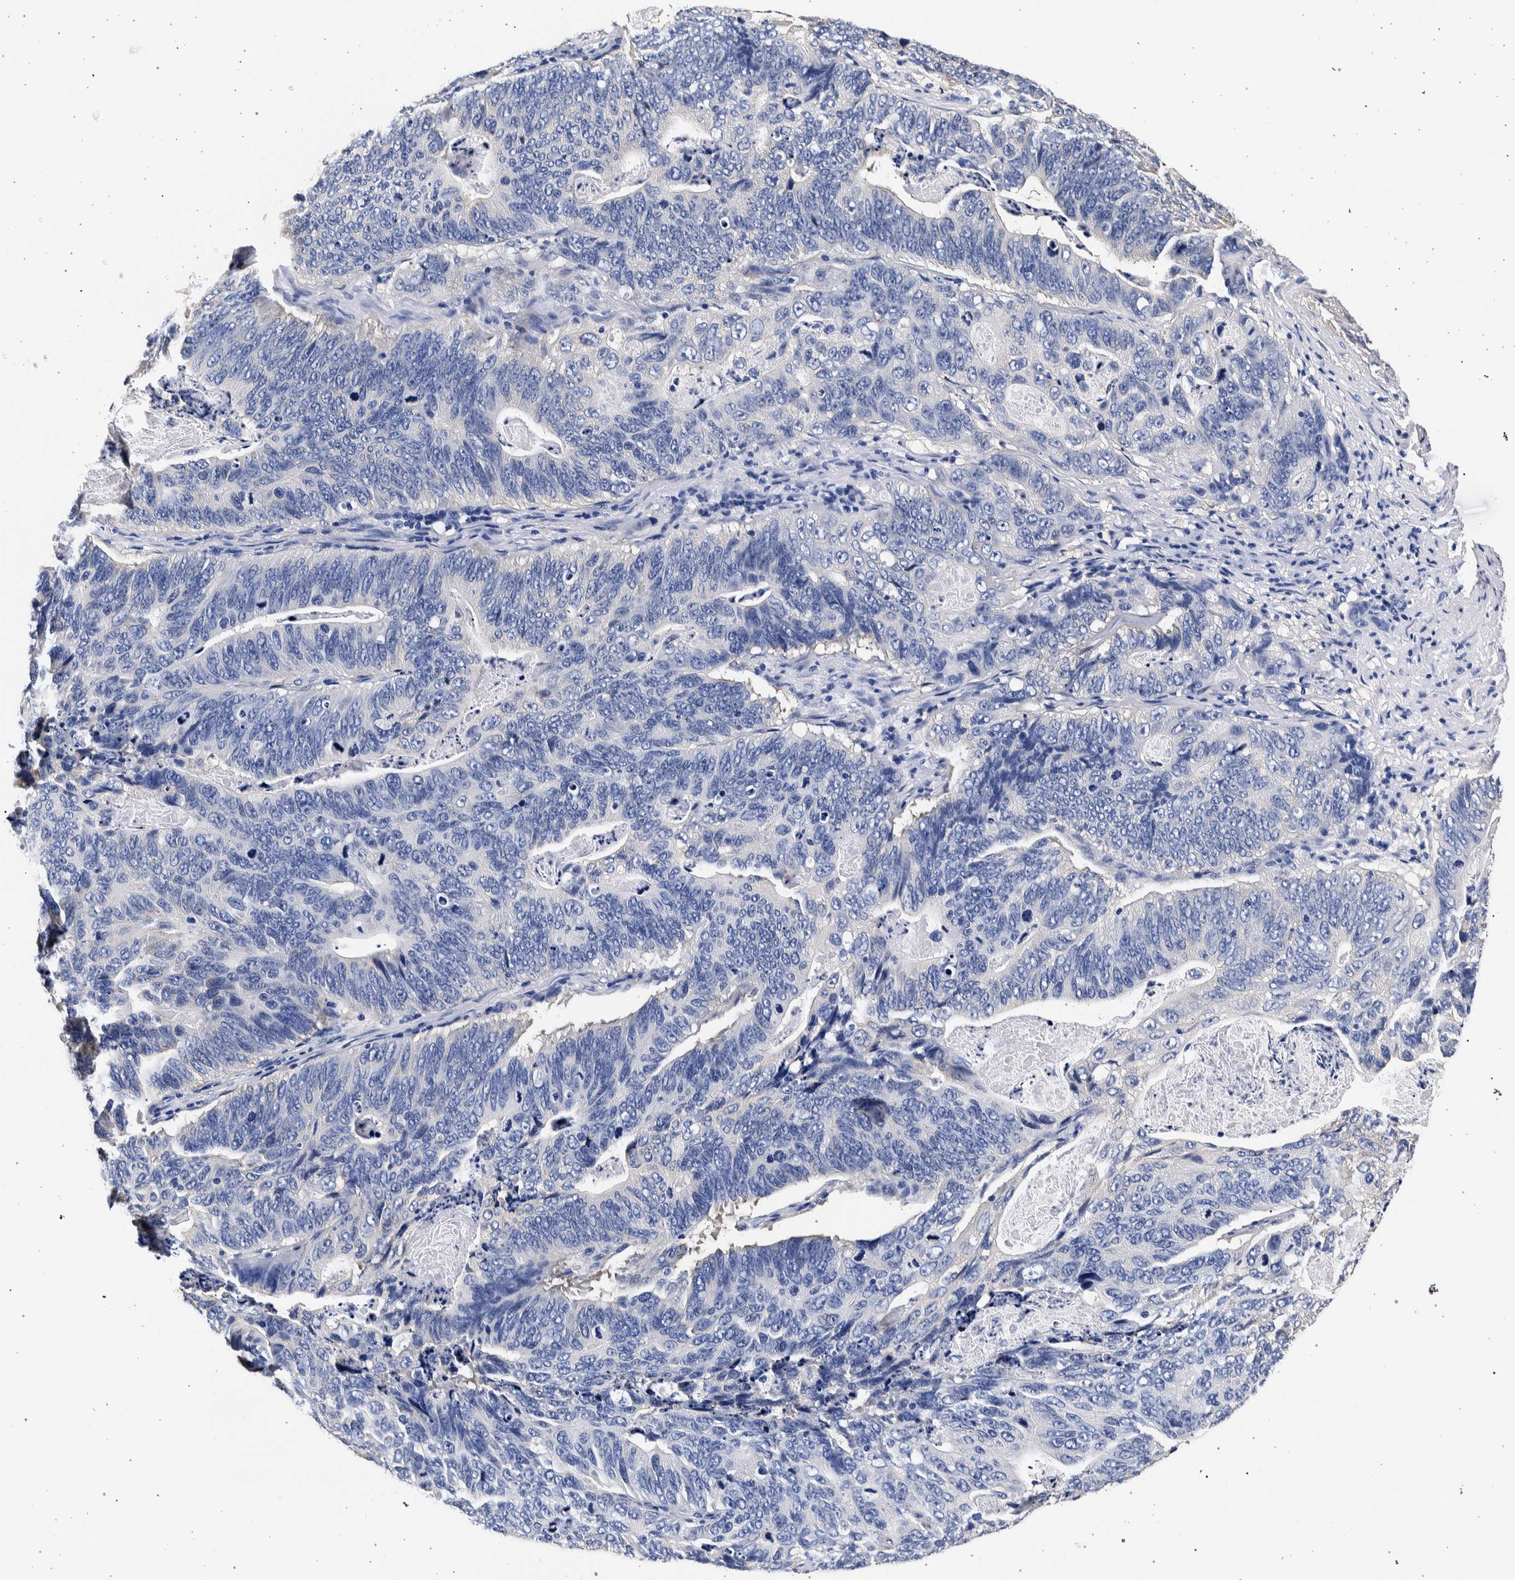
{"staining": {"intensity": "negative", "quantity": "none", "location": "none"}, "tissue": "stomach cancer", "cell_type": "Tumor cells", "image_type": "cancer", "snomed": [{"axis": "morphology", "description": "Normal tissue, NOS"}, {"axis": "morphology", "description": "Adenocarcinoma, NOS"}, {"axis": "topography", "description": "Stomach"}], "caption": "Tumor cells show no significant protein expression in stomach cancer.", "gene": "NIBAN2", "patient": {"sex": "female", "age": 89}}